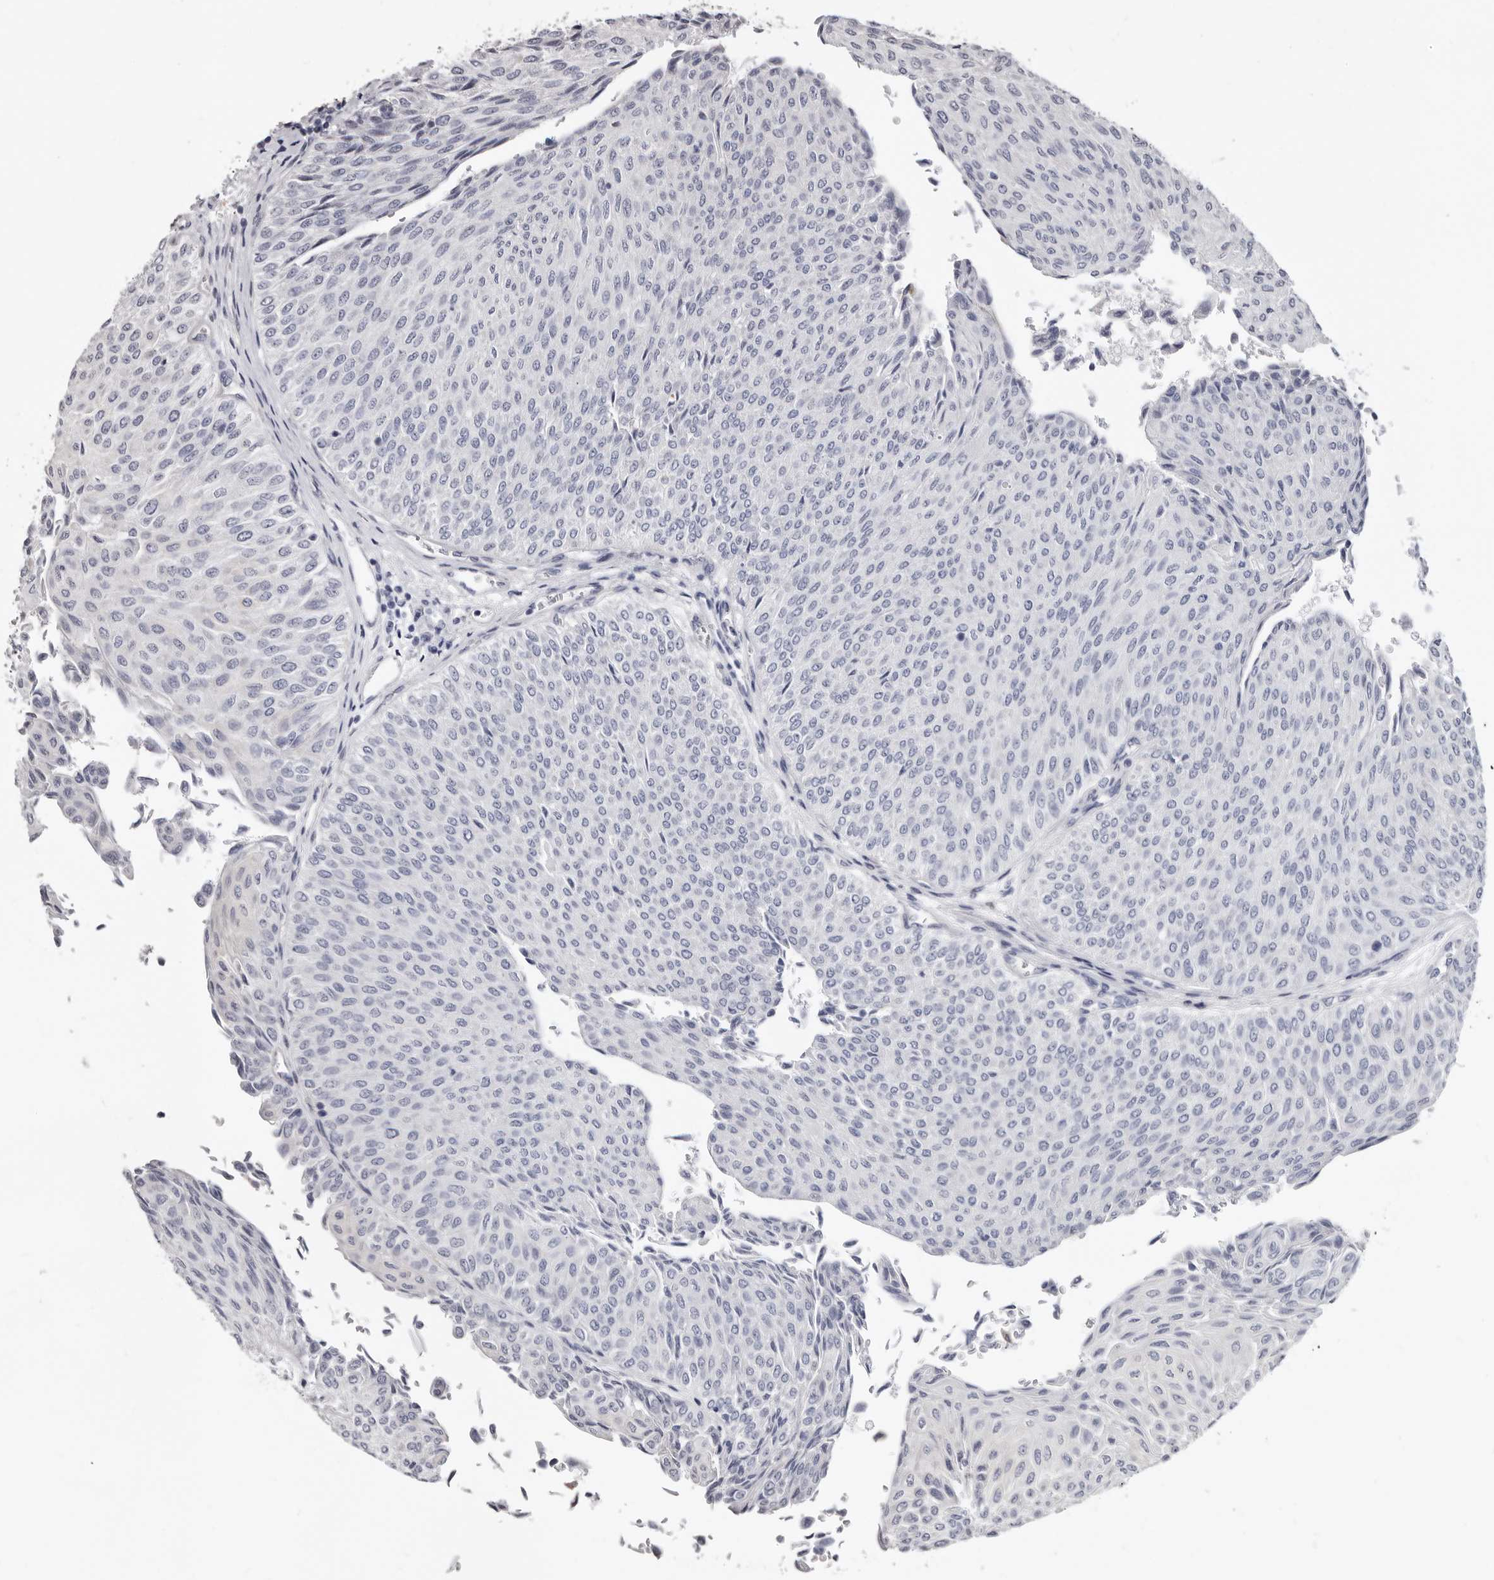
{"staining": {"intensity": "negative", "quantity": "none", "location": "none"}, "tissue": "urothelial cancer", "cell_type": "Tumor cells", "image_type": "cancer", "snomed": [{"axis": "morphology", "description": "Urothelial carcinoma, Low grade"}, {"axis": "topography", "description": "Urinary bladder"}], "caption": "Immunohistochemistry histopathology image of human urothelial cancer stained for a protein (brown), which demonstrates no staining in tumor cells.", "gene": "KHDRBS2", "patient": {"sex": "male", "age": 78}}